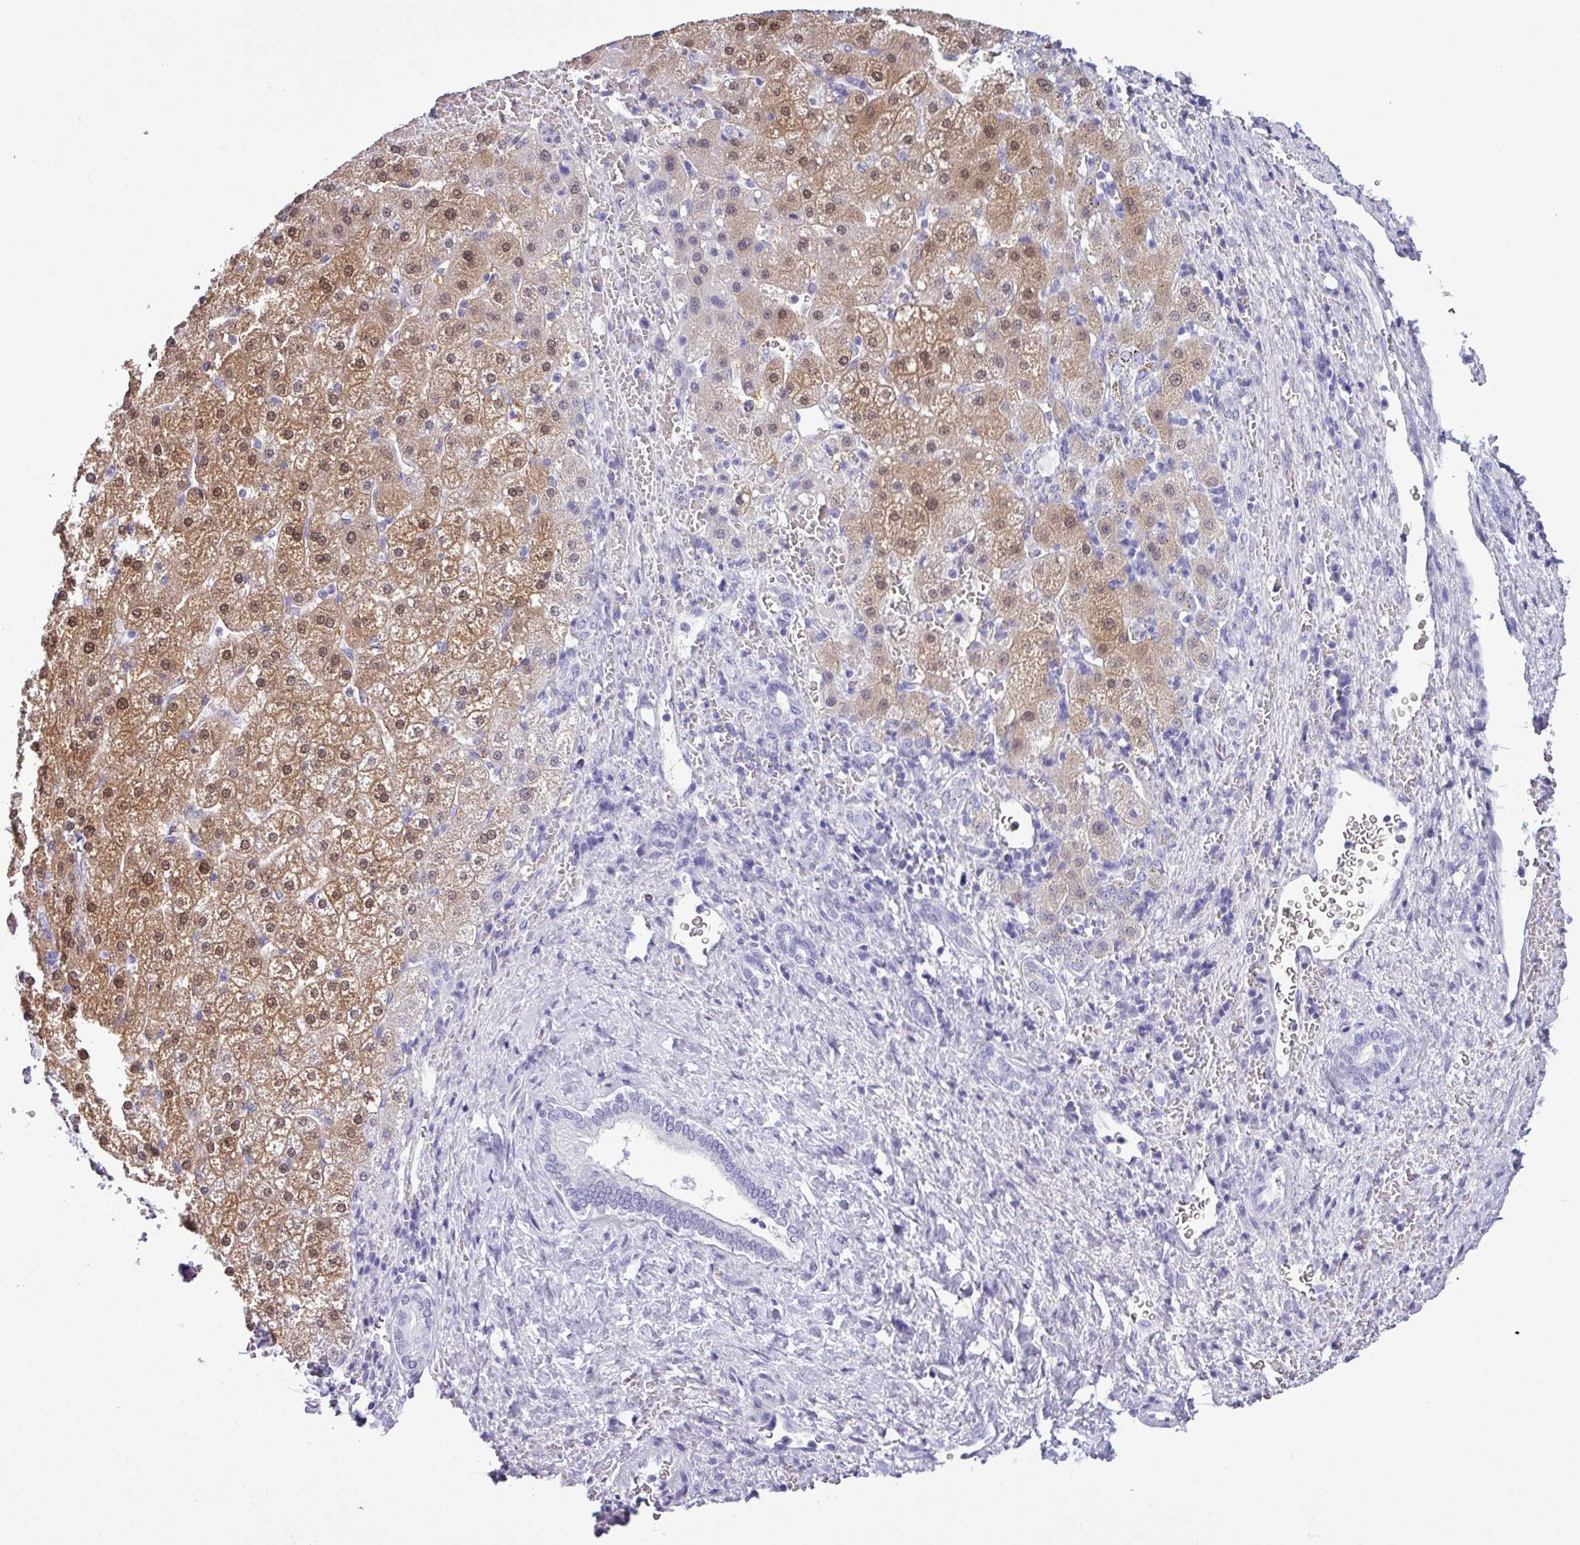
{"staining": {"intensity": "moderate", "quantity": ">75%", "location": "cytoplasmic/membranous,nuclear"}, "tissue": "liver cancer", "cell_type": "Tumor cells", "image_type": "cancer", "snomed": [{"axis": "morphology", "description": "Carcinoma, Hepatocellular, NOS"}, {"axis": "topography", "description": "Liver"}], "caption": "An image of hepatocellular carcinoma (liver) stained for a protein exhibits moderate cytoplasmic/membranous and nuclear brown staining in tumor cells. (brown staining indicates protein expression, while blue staining denotes nuclei).", "gene": "SRGAP1", "patient": {"sex": "male", "age": 57}}